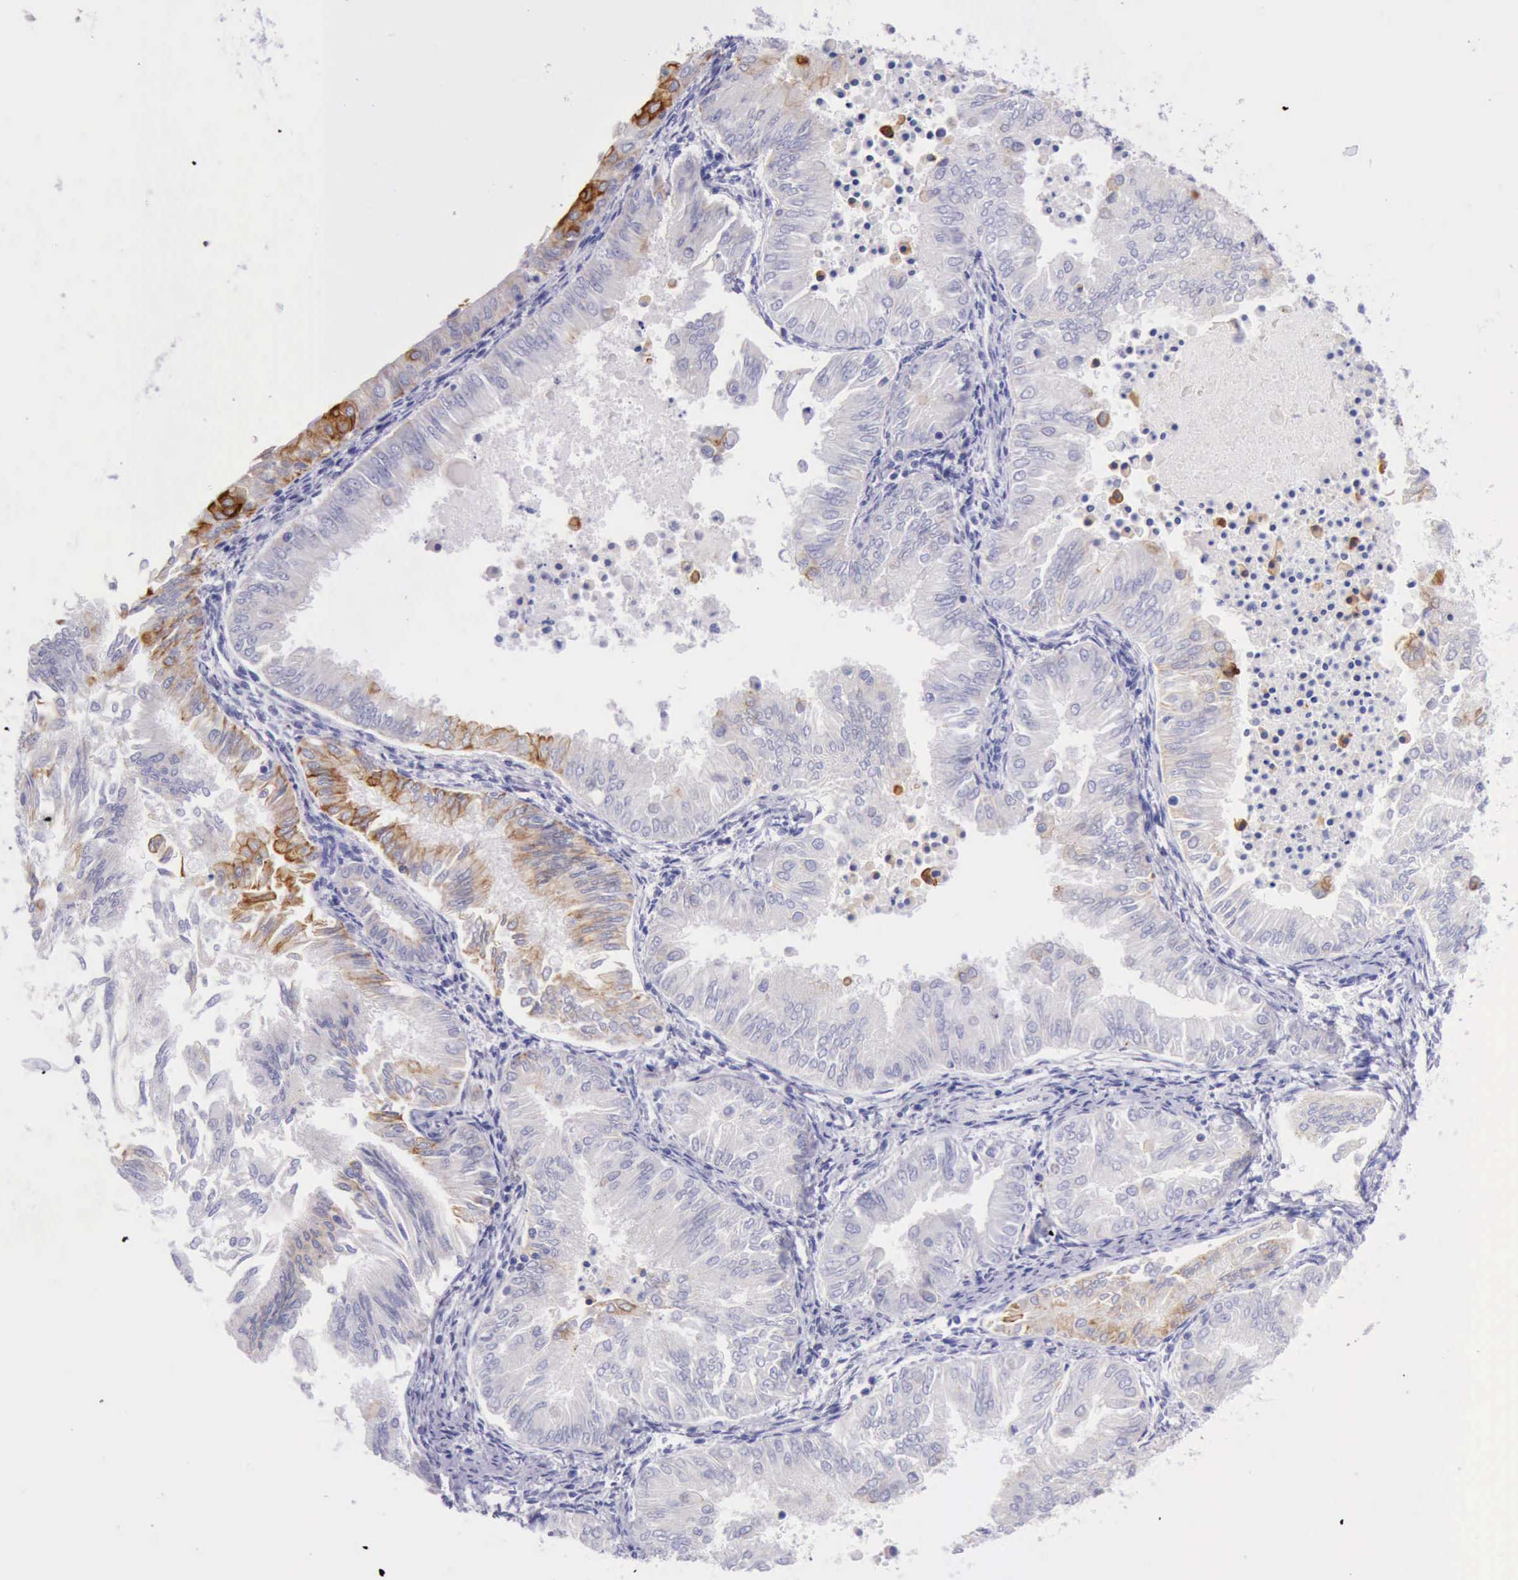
{"staining": {"intensity": "moderate", "quantity": "<25%", "location": "cytoplasmic/membranous"}, "tissue": "endometrial cancer", "cell_type": "Tumor cells", "image_type": "cancer", "snomed": [{"axis": "morphology", "description": "Adenocarcinoma, NOS"}, {"axis": "topography", "description": "Endometrium"}], "caption": "Immunohistochemical staining of human endometrial adenocarcinoma exhibits low levels of moderate cytoplasmic/membranous staining in about <25% of tumor cells. The protein is shown in brown color, while the nuclei are stained blue.", "gene": "KRT8", "patient": {"sex": "female", "age": 53}}